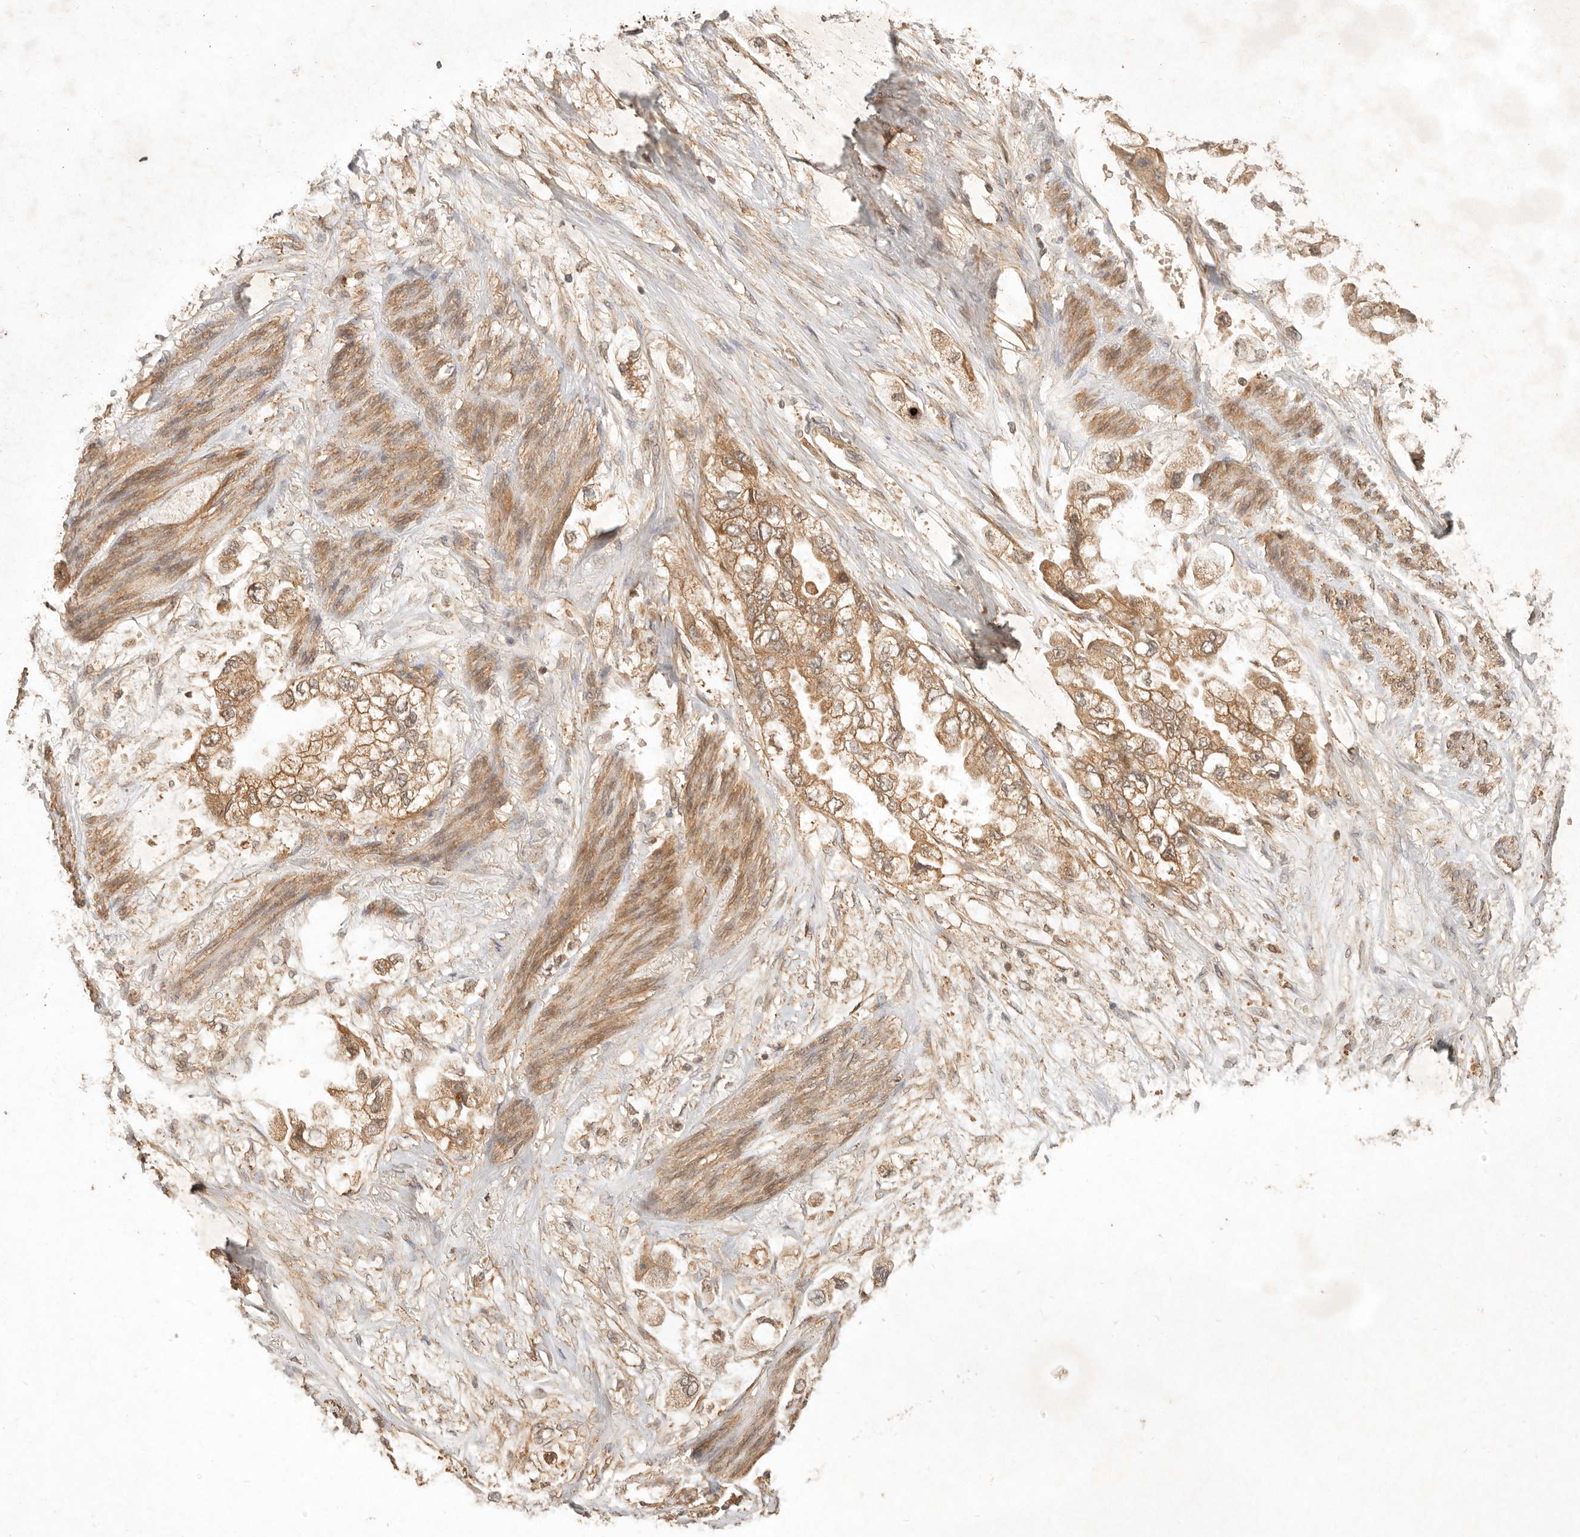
{"staining": {"intensity": "moderate", "quantity": ">75%", "location": "cytoplasmic/membranous"}, "tissue": "stomach cancer", "cell_type": "Tumor cells", "image_type": "cancer", "snomed": [{"axis": "morphology", "description": "Adenocarcinoma, NOS"}, {"axis": "topography", "description": "Stomach"}], "caption": "Immunohistochemistry (IHC) histopathology image of neoplastic tissue: stomach cancer stained using immunohistochemistry (IHC) exhibits medium levels of moderate protein expression localized specifically in the cytoplasmic/membranous of tumor cells, appearing as a cytoplasmic/membranous brown color.", "gene": "CLEC4C", "patient": {"sex": "male", "age": 62}}